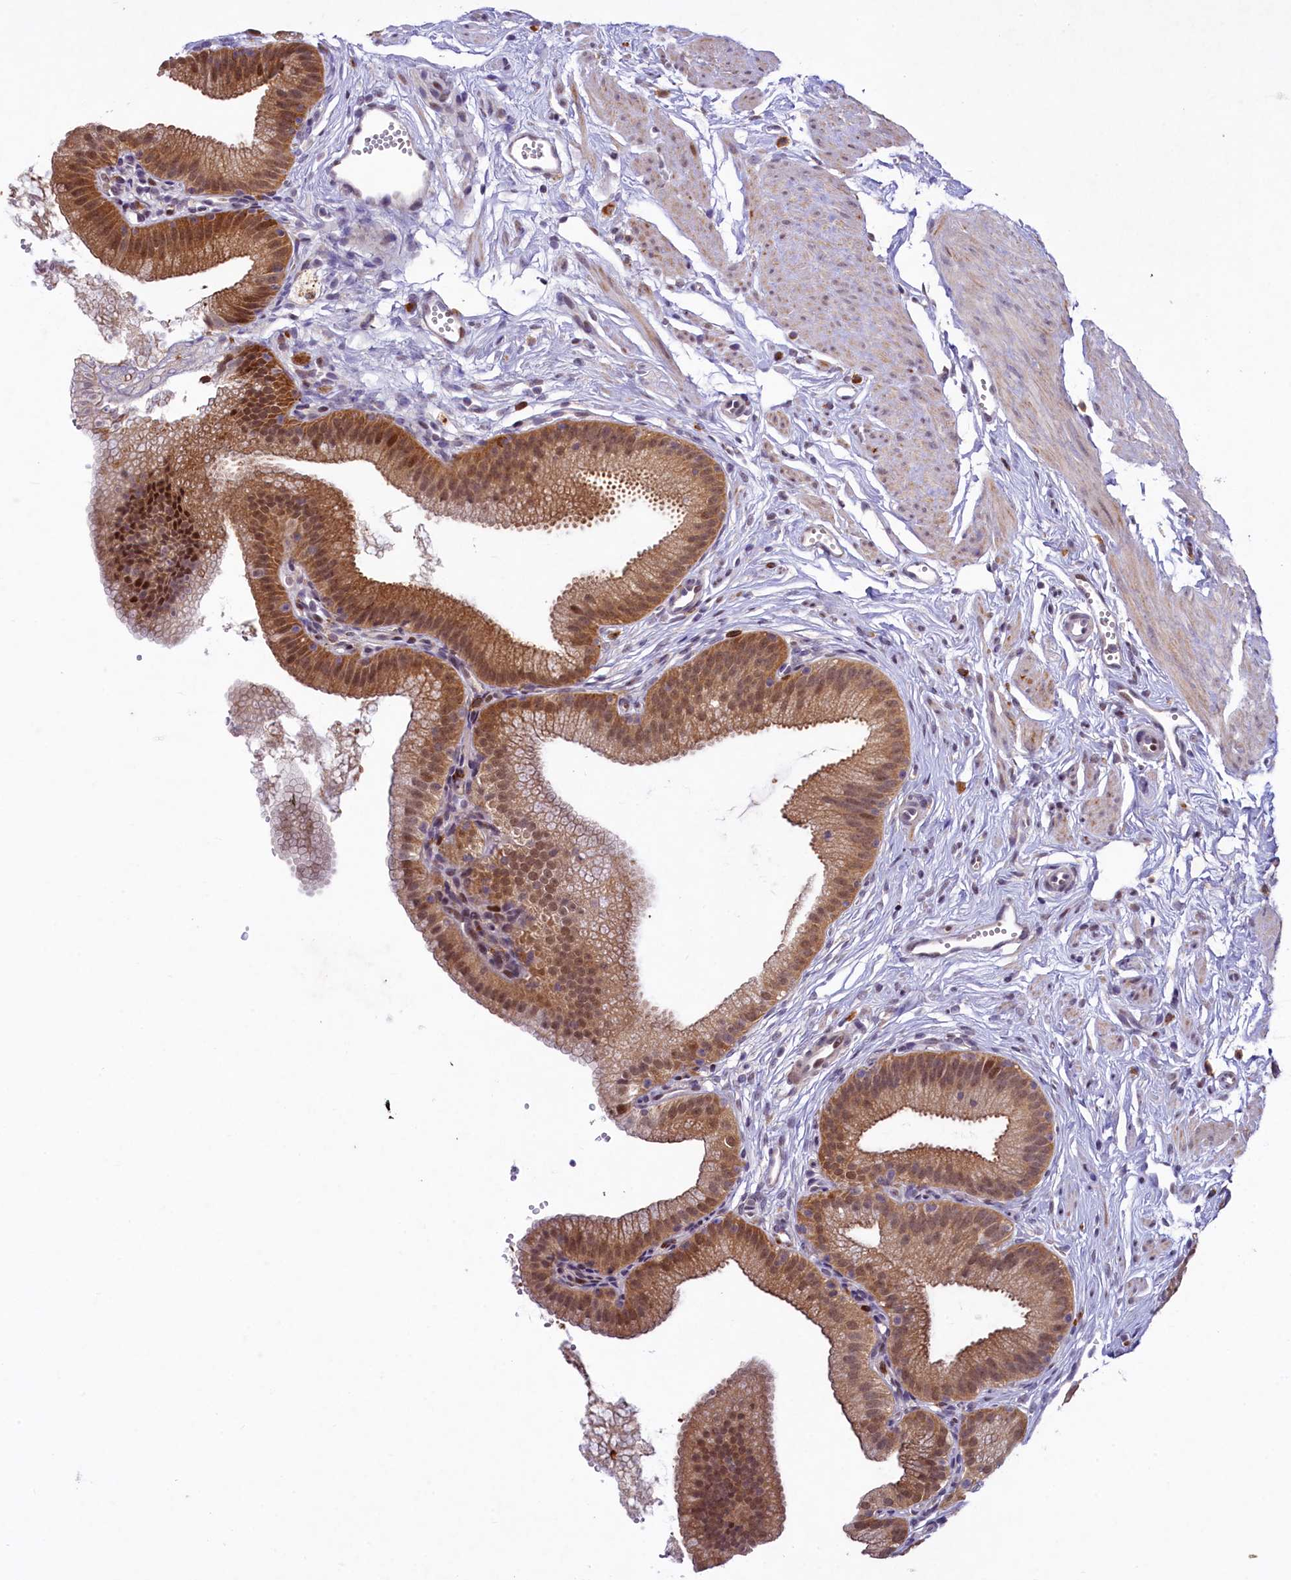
{"staining": {"intensity": "moderate", "quantity": ">75%", "location": "cytoplasmic/membranous,nuclear"}, "tissue": "gallbladder", "cell_type": "Glandular cells", "image_type": "normal", "snomed": [{"axis": "morphology", "description": "Normal tissue, NOS"}, {"axis": "topography", "description": "Gallbladder"}, {"axis": "topography", "description": "Peripheral nerve tissue"}], "caption": "Protein staining by immunohistochemistry (IHC) reveals moderate cytoplasmic/membranous,nuclear expression in approximately >75% of glandular cells in benign gallbladder.", "gene": "ANKS3", "patient": {"sex": "male", "age": 38}}